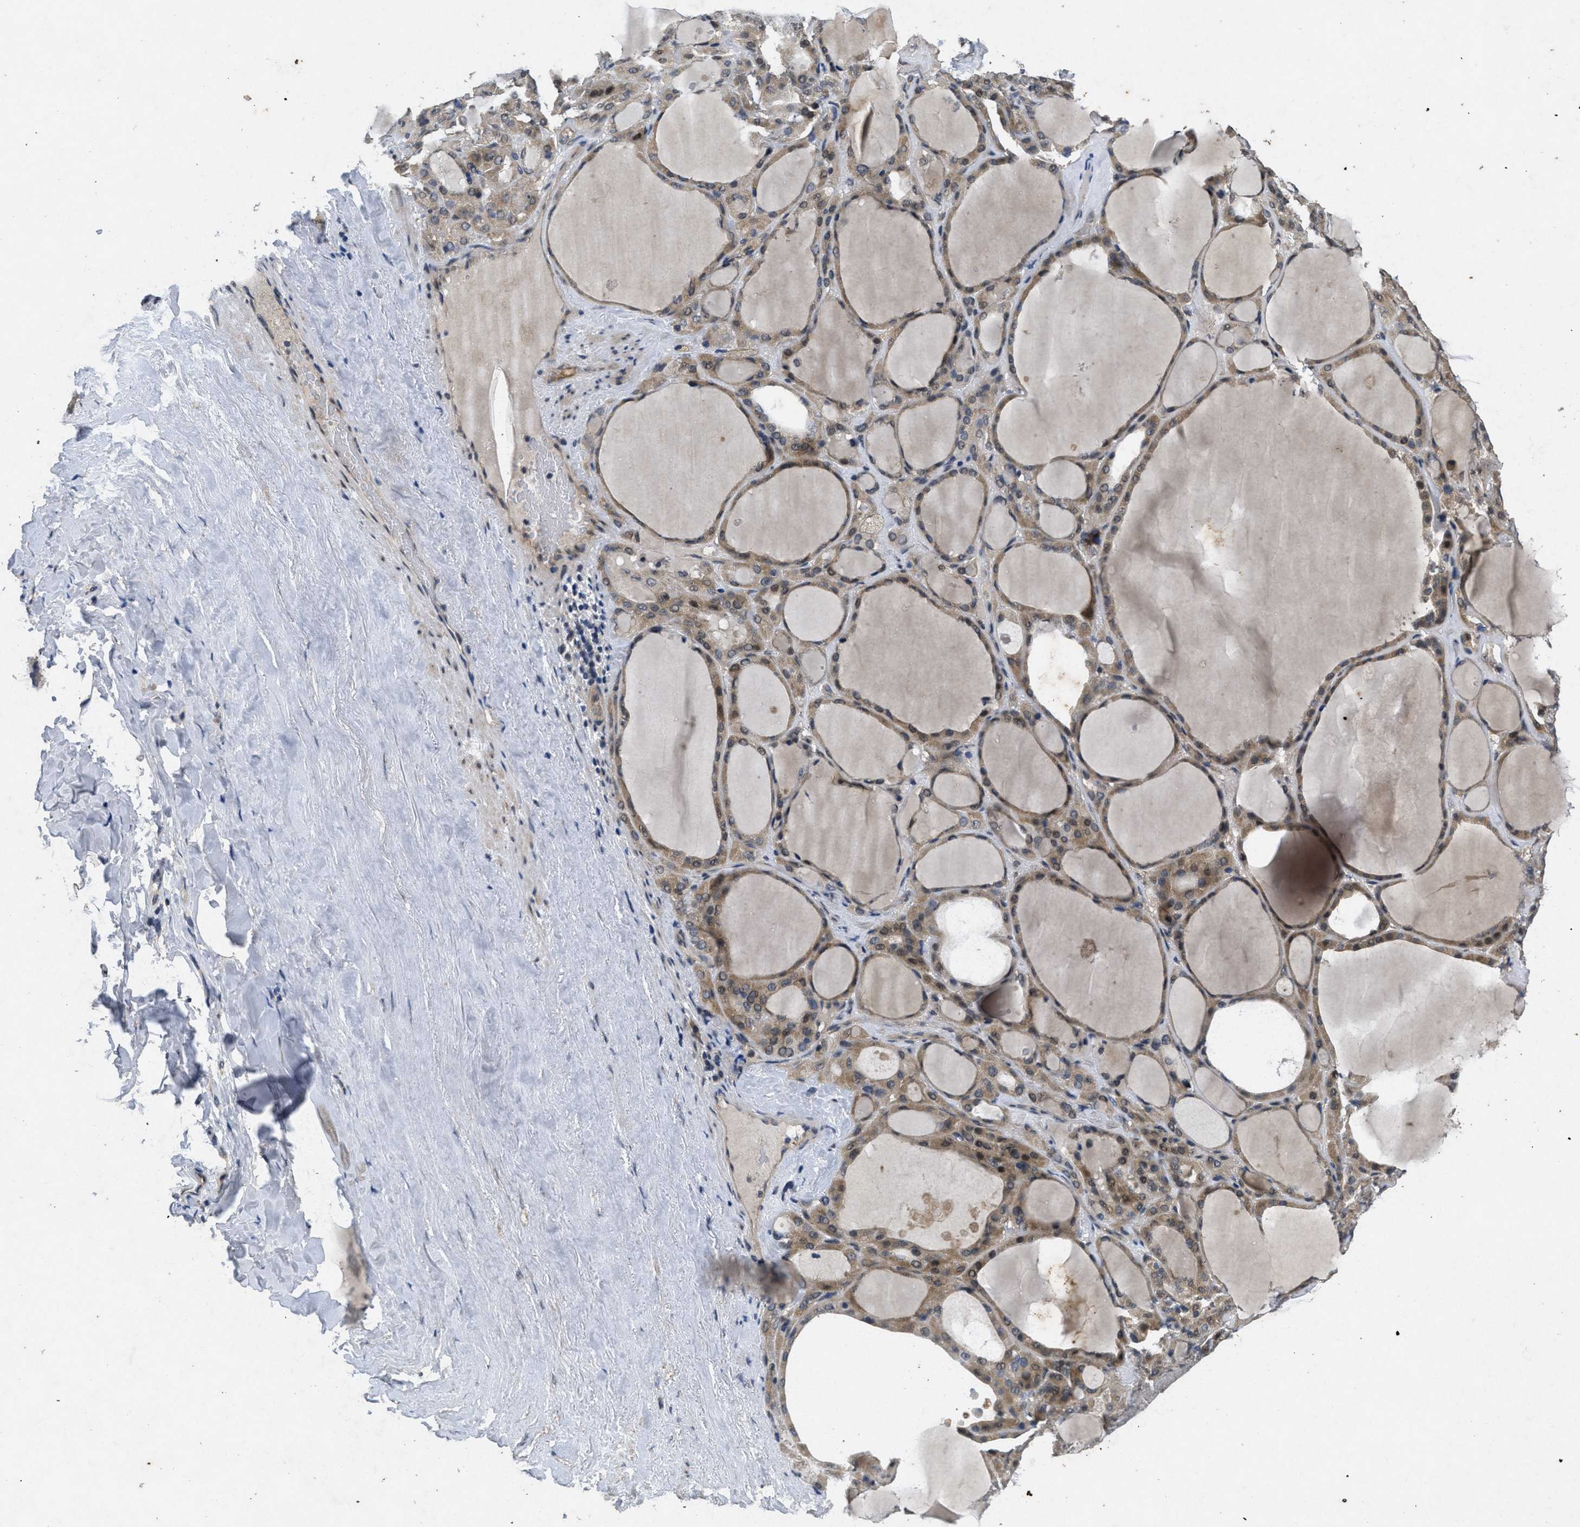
{"staining": {"intensity": "moderate", "quantity": ">75%", "location": "cytoplasmic/membranous,nuclear"}, "tissue": "thyroid gland", "cell_type": "Glandular cells", "image_type": "normal", "snomed": [{"axis": "morphology", "description": "Normal tissue, NOS"}, {"axis": "morphology", "description": "Carcinoma, NOS"}, {"axis": "topography", "description": "Thyroid gland"}], "caption": "This is an image of immunohistochemistry (IHC) staining of unremarkable thyroid gland, which shows moderate staining in the cytoplasmic/membranous,nuclear of glandular cells.", "gene": "PAPOLG", "patient": {"sex": "female", "age": 86}}